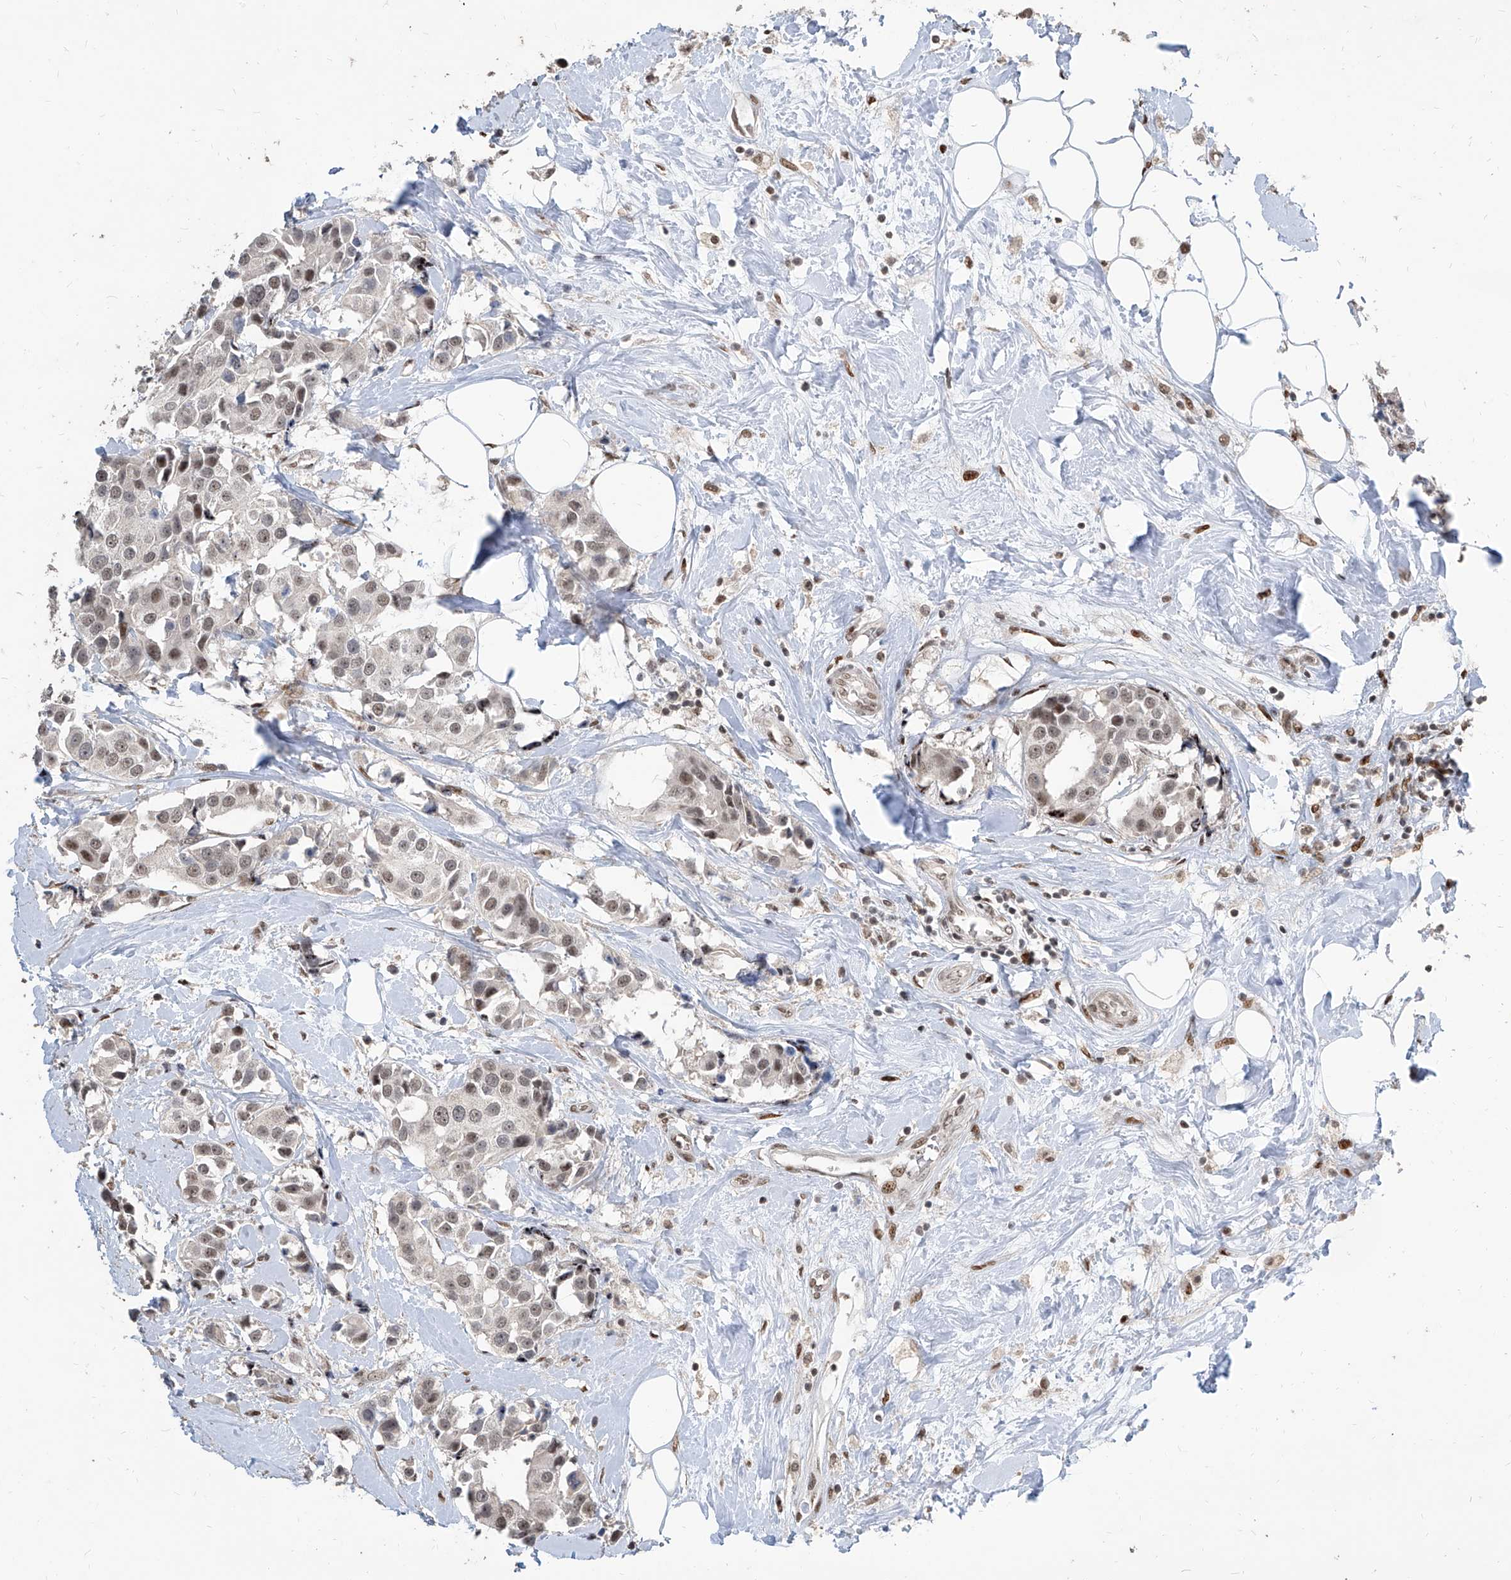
{"staining": {"intensity": "weak", "quantity": ">75%", "location": "nuclear"}, "tissue": "breast cancer", "cell_type": "Tumor cells", "image_type": "cancer", "snomed": [{"axis": "morphology", "description": "Normal tissue, NOS"}, {"axis": "morphology", "description": "Duct carcinoma"}, {"axis": "topography", "description": "Breast"}], "caption": "Immunohistochemistry image of human breast cancer stained for a protein (brown), which demonstrates low levels of weak nuclear positivity in about >75% of tumor cells.", "gene": "IRF2", "patient": {"sex": "female", "age": 39}}